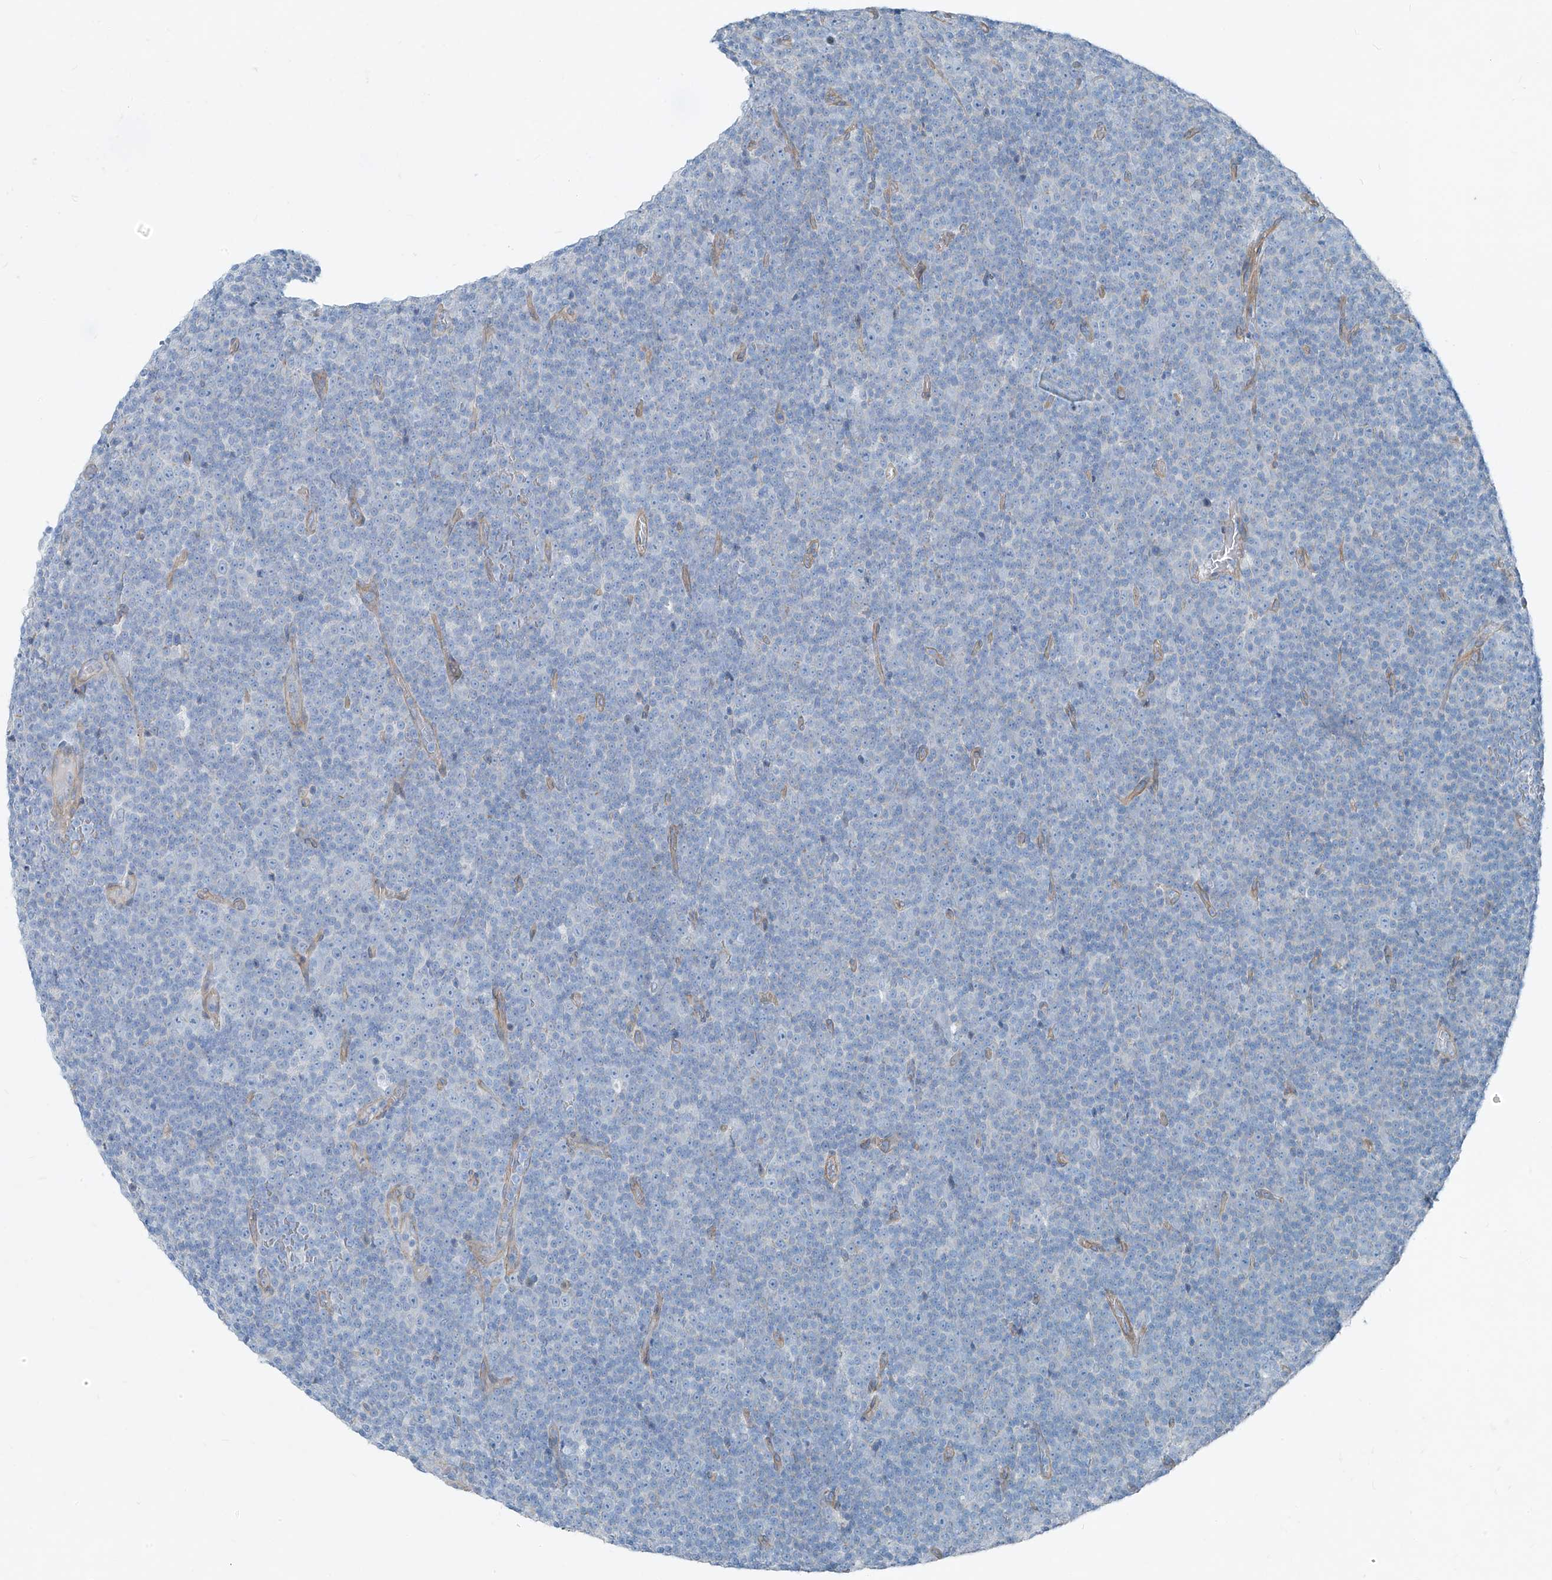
{"staining": {"intensity": "negative", "quantity": "none", "location": "none"}, "tissue": "lymphoma", "cell_type": "Tumor cells", "image_type": "cancer", "snomed": [{"axis": "morphology", "description": "Malignant lymphoma, non-Hodgkin's type, Low grade"}, {"axis": "topography", "description": "Lymph node"}], "caption": "Photomicrograph shows no protein positivity in tumor cells of lymphoma tissue.", "gene": "TNS2", "patient": {"sex": "female", "age": 67}}